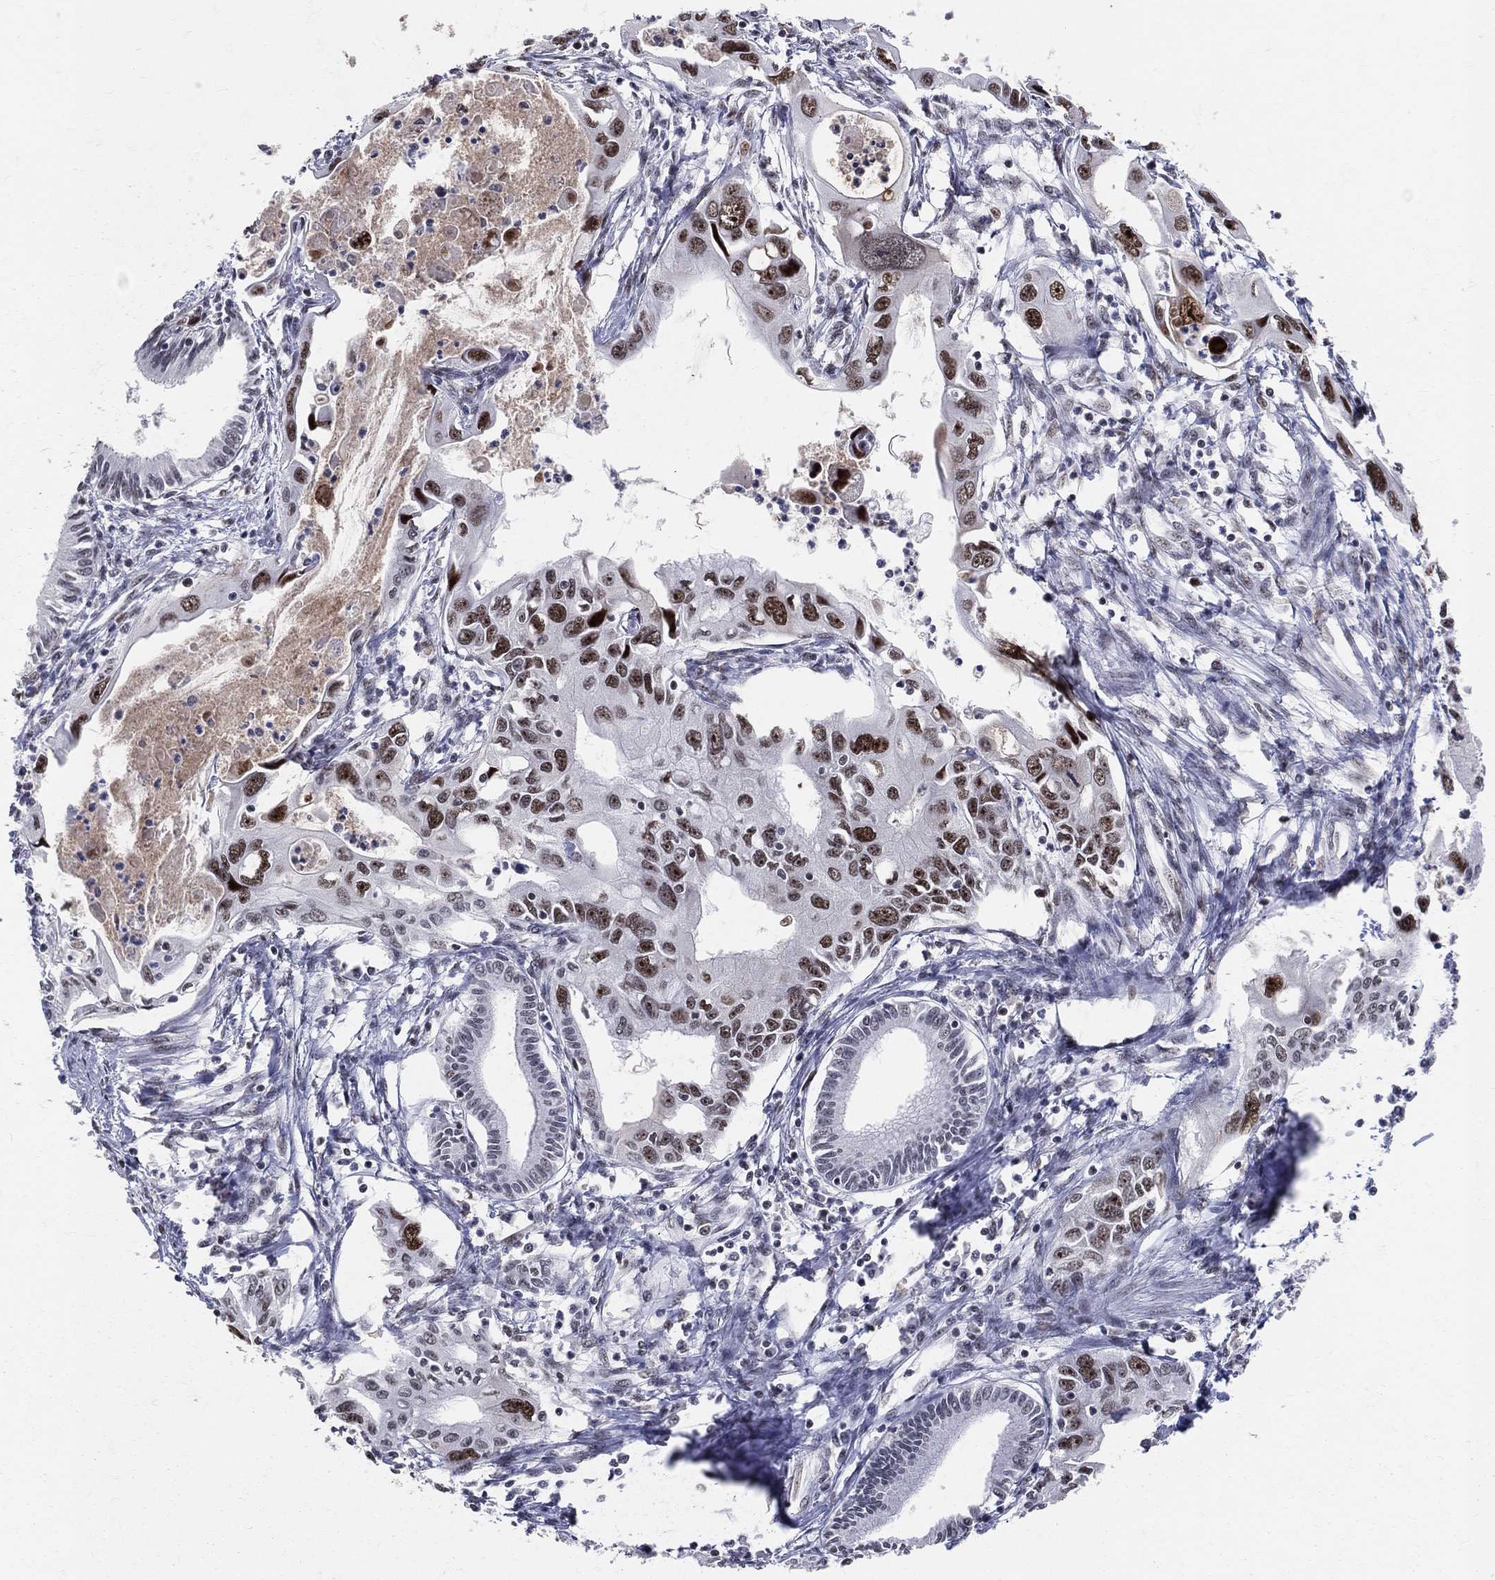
{"staining": {"intensity": "strong", "quantity": ">75%", "location": "nuclear"}, "tissue": "pancreatic cancer", "cell_type": "Tumor cells", "image_type": "cancer", "snomed": [{"axis": "morphology", "description": "Adenocarcinoma, NOS"}, {"axis": "topography", "description": "Pancreas"}], "caption": "Pancreatic cancer stained for a protein (brown) displays strong nuclear positive staining in about >75% of tumor cells.", "gene": "CDK7", "patient": {"sex": "male", "age": 60}}